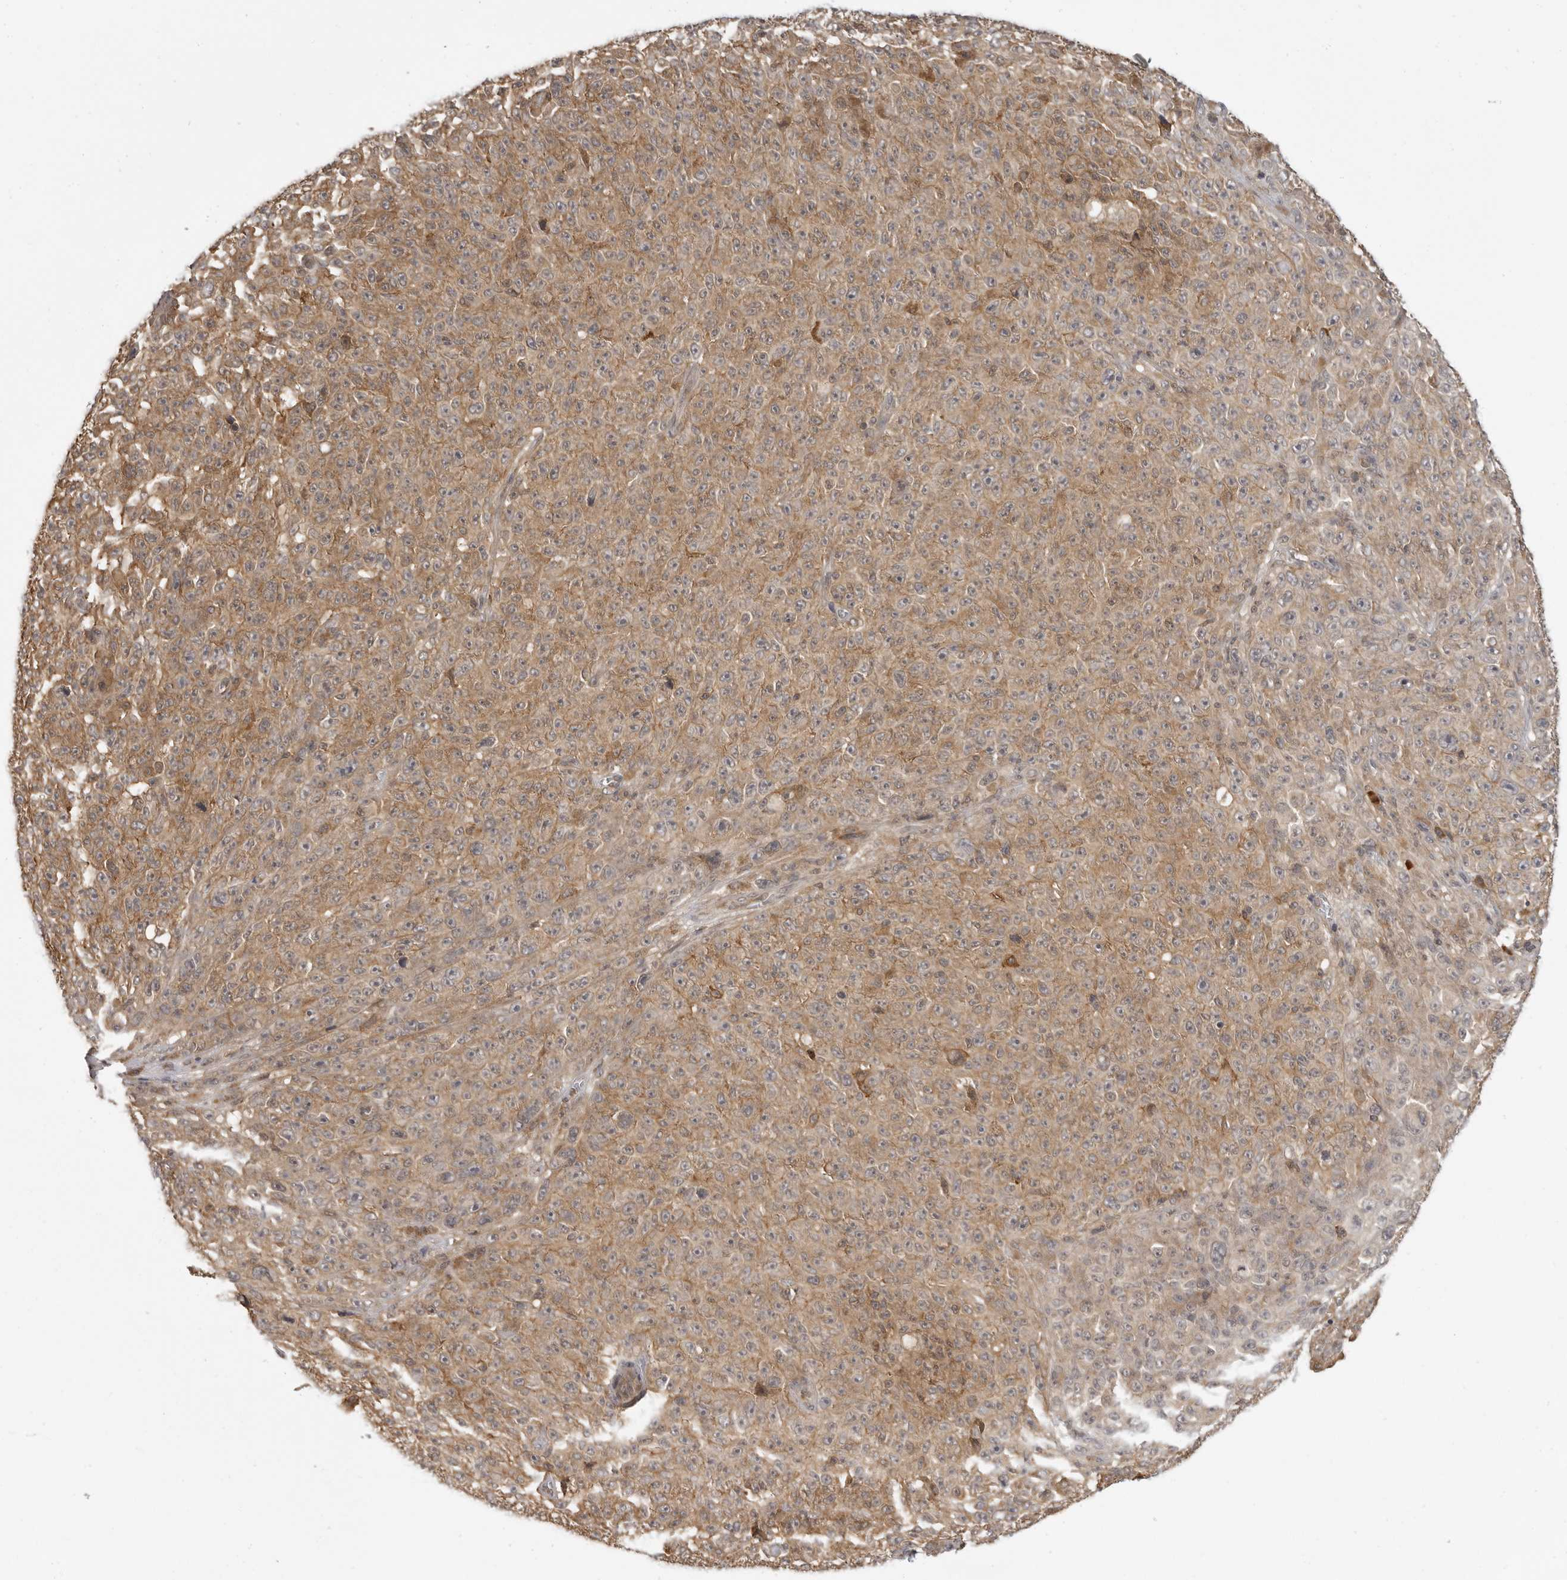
{"staining": {"intensity": "weak", "quantity": ">75%", "location": "cytoplasmic/membranous"}, "tissue": "melanoma", "cell_type": "Tumor cells", "image_type": "cancer", "snomed": [{"axis": "morphology", "description": "Malignant melanoma, NOS"}, {"axis": "topography", "description": "Skin"}], "caption": "Protein expression analysis of human melanoma reveals weak cytoplasmic/membranous expression in about >75% of tumor cells. The staining was performed using DAB (3,3'-diaminobenzidine) to visualize the protein expression in brown, while the nuclei were stained in blue with hematoxylin (Magnification: 20x).", "gene": "PRRC2A", "patient": {"sex": "female", "age": 82}}